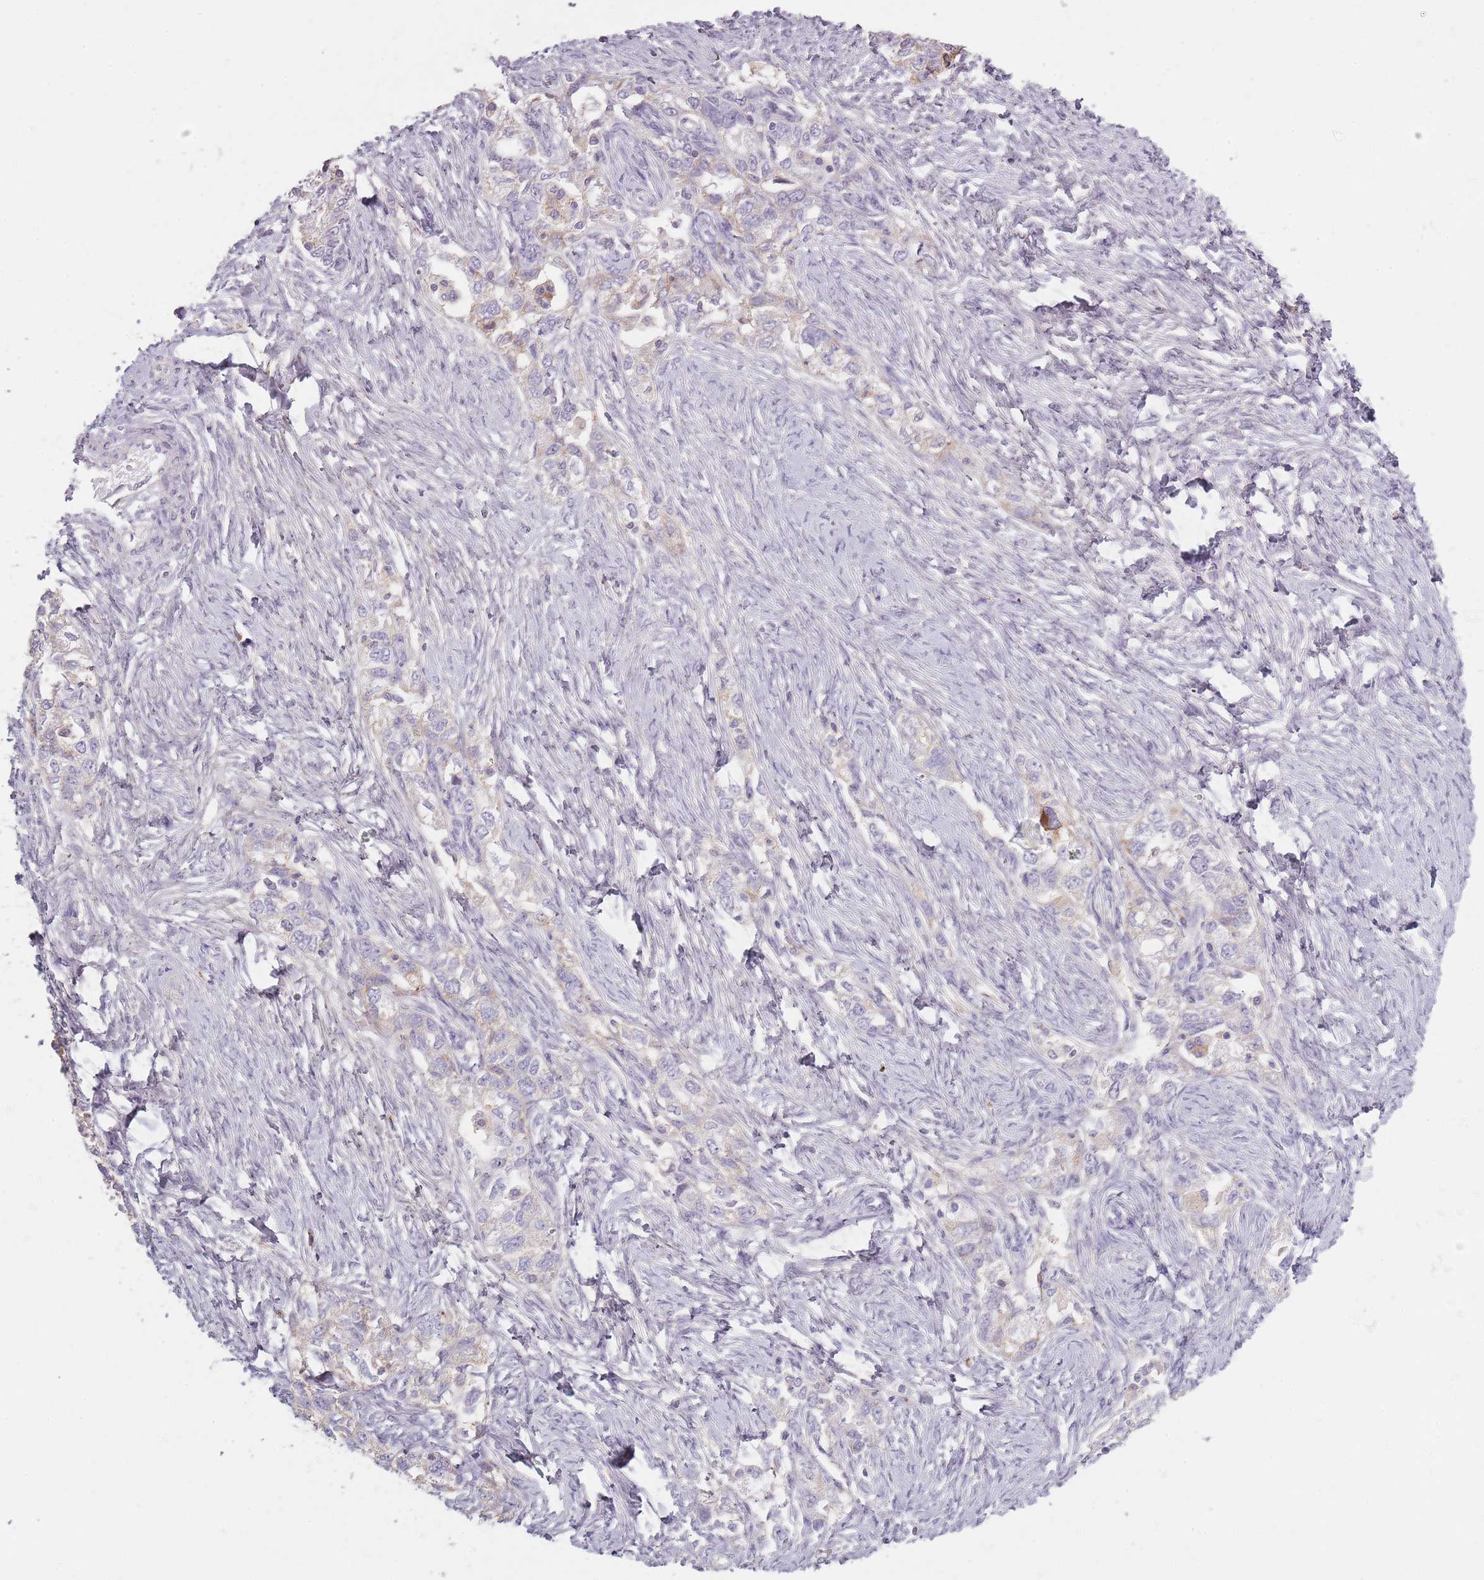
{"staining": {"intensity": "moderate", "quantity": "25%-75%", "location": "cytoplasmic/membranous"}, "tissue": "ovarian cancer", "cell_type": "Tumor cells", "image_type": "cancer", "snomed": [{"axis": "morphology", "description": "Carcinoma, NOS"}, {"axis": "morphology", "description": "Cystadenocarcinoma, serous, NOS"}, {"axis": "topography", "description": "Ovary"}], "caption": "Brown immunohistochemical staining in human ovarian cancer shows moderate cytoplasmic/membranous positivity in approximately 25%-75% of tumor cells. Using DAB (brown) and hematoxylin (blue) stains, captured at high magnification using brightfield microscopy.", "gene": "SYNGR3", "patient": {"sex": "female", "age": 69}}